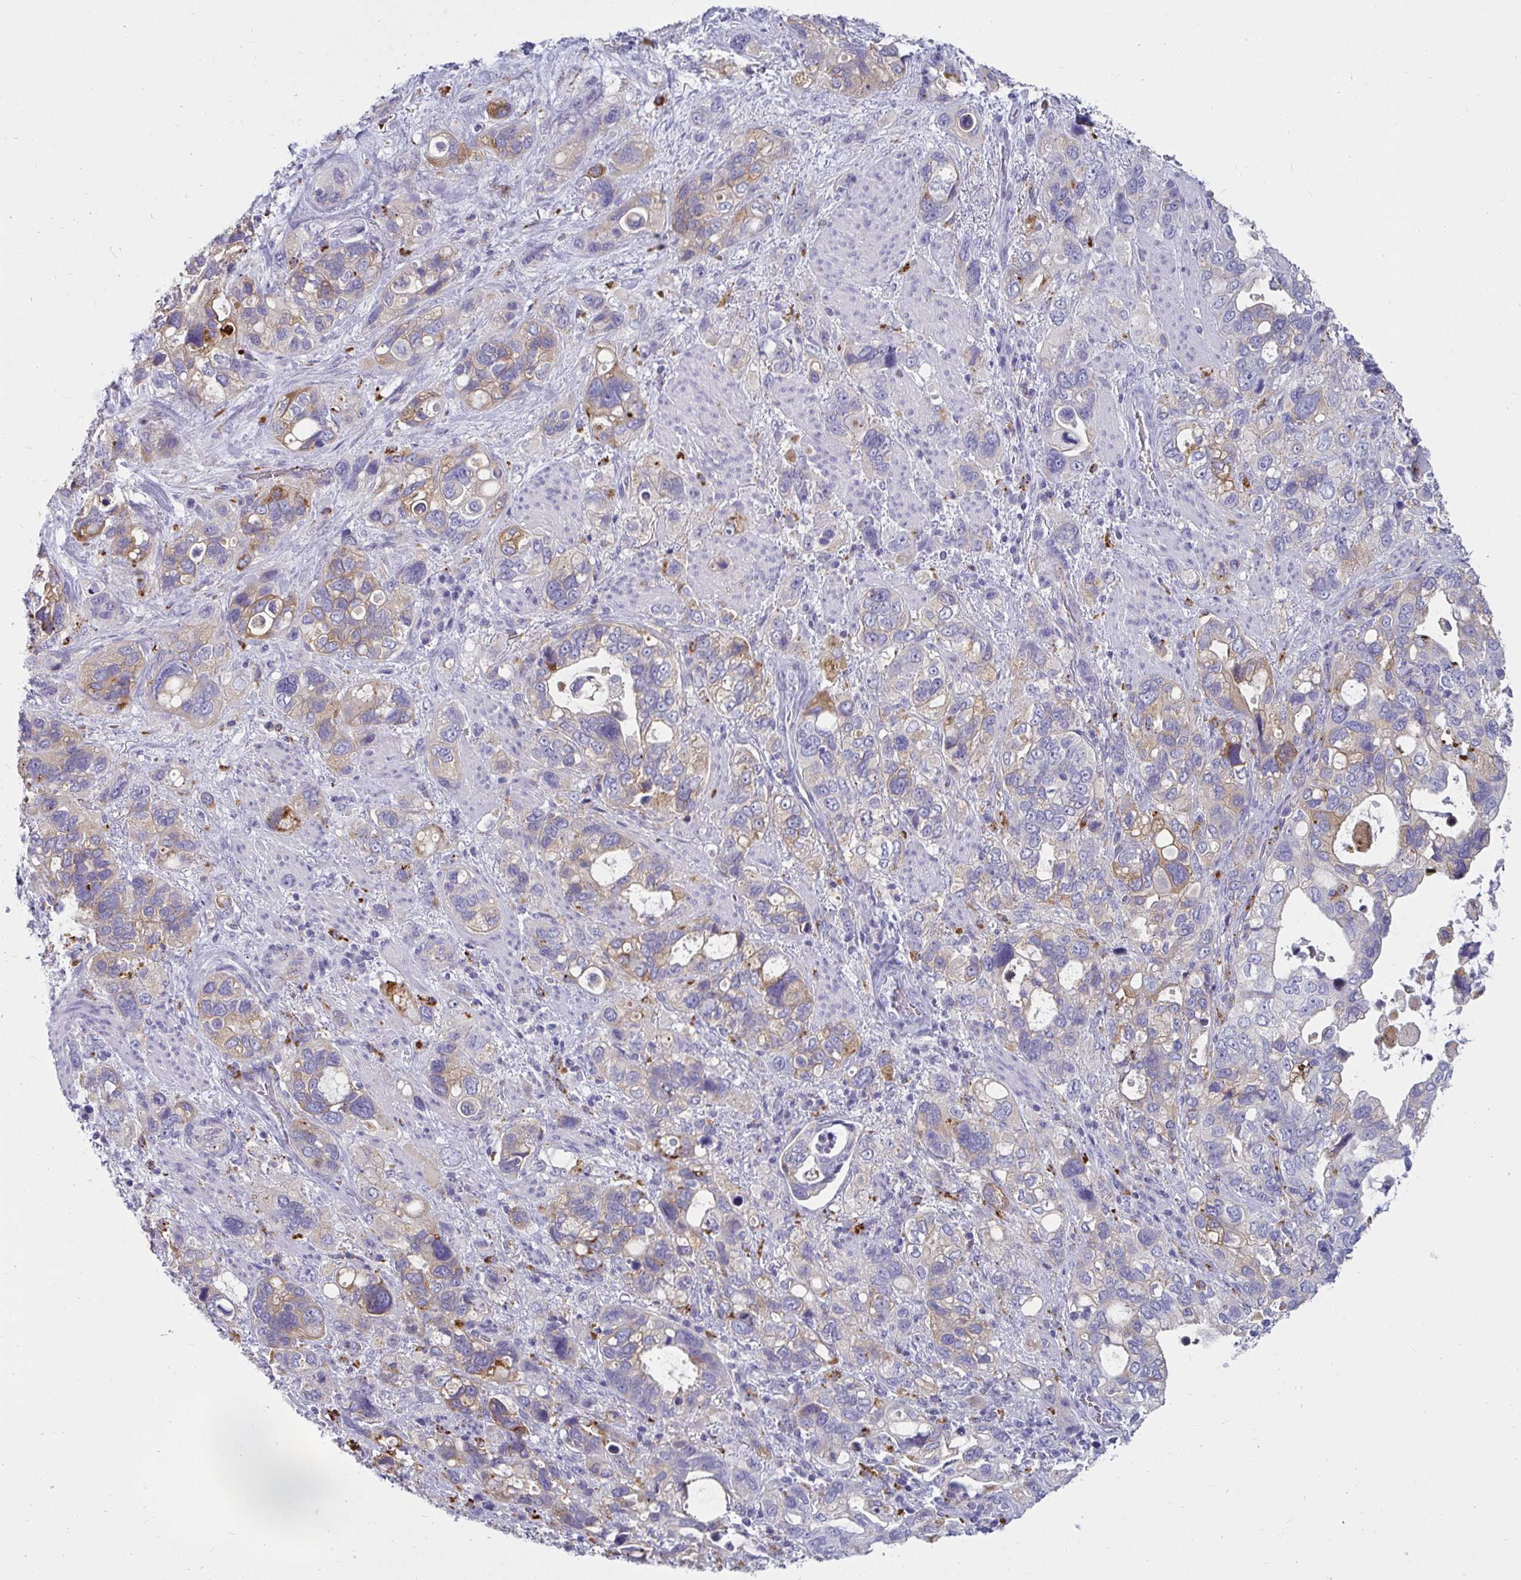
{"staining": {"intensity": "weak", "quantity": "25%-75%", "location": "cytoplasmic/membranous"}, "tissue": "stomach cancer", "cell_type": "Tumor cells", "image_type": "cancer", "snomed": [{"axis": "morphology", "description": "Adenocarcinoma, NOS"}, {"axis": "topography", "description": "Stomach, upper"}], "caption": "High-power microscopy captured an immunohistochemistry photomicrograph of stomach cancer (adenocarcinoma), revealing weak cytoplasmic/membranous expression in about 25%-75% of tumor cells. (DAB (3,3'-diaminobenzidine) IHC with brightfield microscopy, high magnification).", "gene": "CTSZ", "patient": {"sex": "female", "age": 81}}